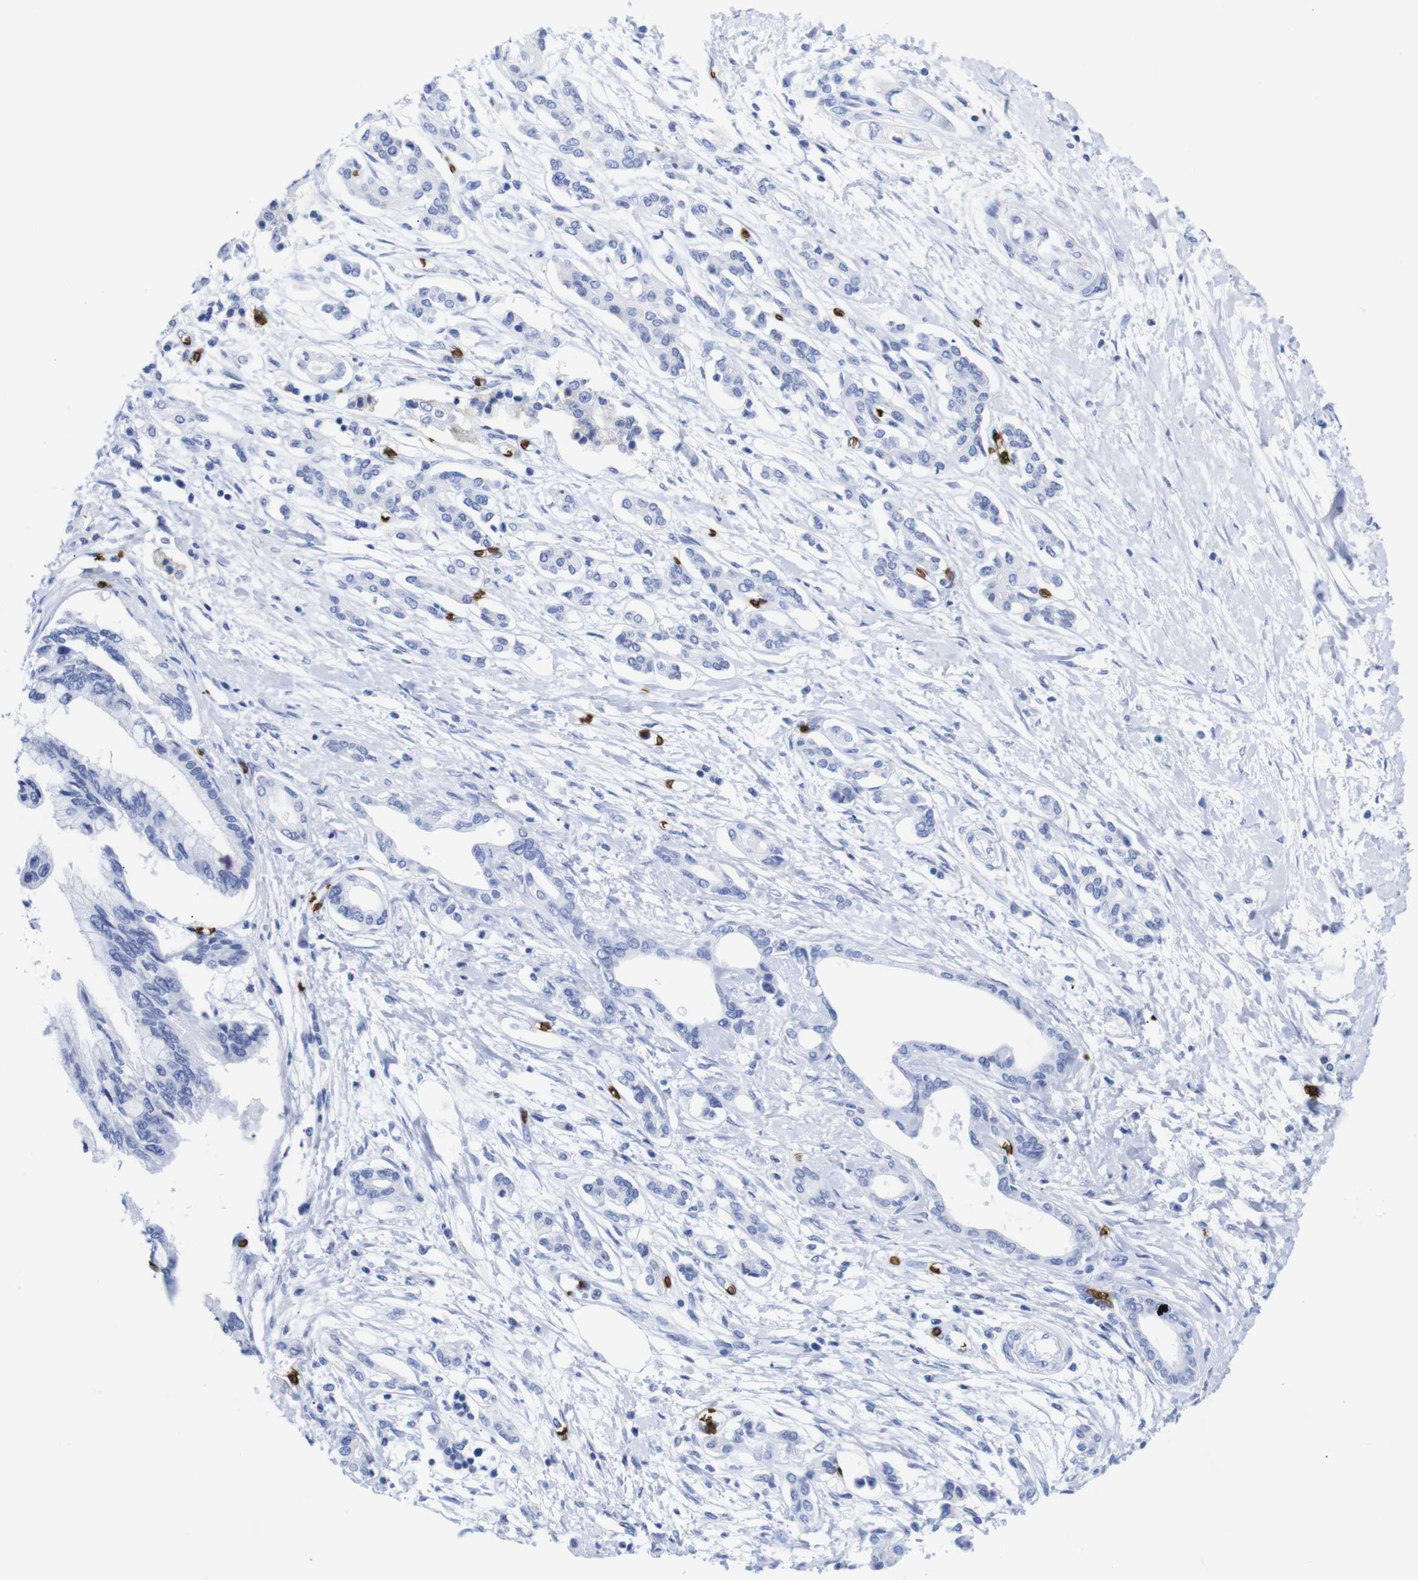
{"staining": {"intensity": "negative", "quantity": "none", "location": "none"}, "tissue": "pancreatic cancer", "cell_type": "Tumor cells", "image_type": "cancer", "snomed": [{"axis": "morphology", "description": "Adenocarcinoma, NOS"}, {"axis": "topography", "description": "Pancreas"}], "caption": "A histopathology image of pancreatic cancer (adenocarcinoma) stained for a protein displays no brown staining in tumor cells.", "gene": "S1PR2", "patient": {"sex": "male", "age": 56}}